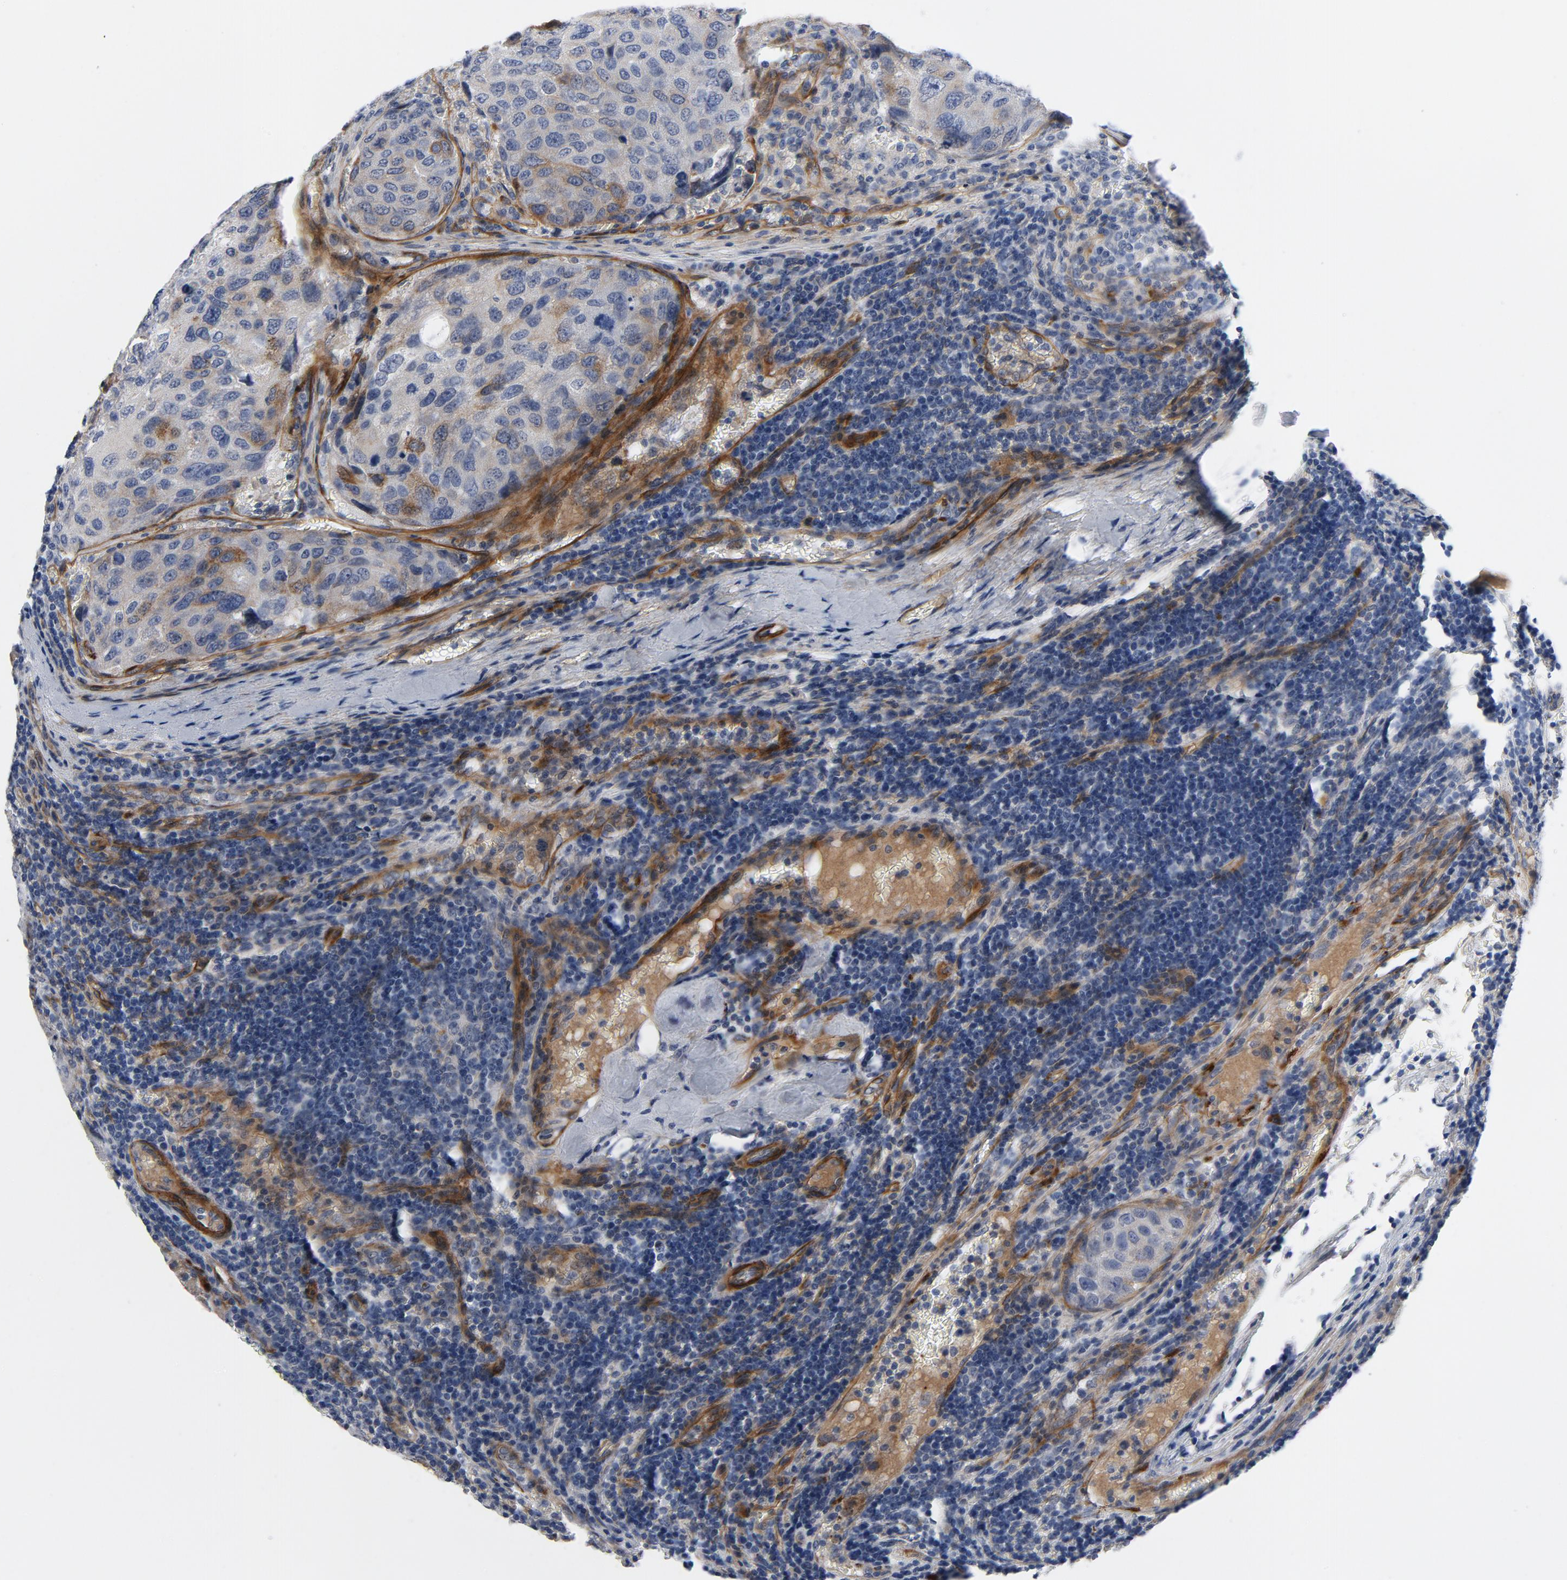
{"staining": {"intensity": "negative", "quantity": "none", "location": "none"}, "tissue": "urothelial cancer", "cell_type": "Tumor cells", "image_type": "cancer", "snomed": [{"axis": "morphology", "description": "Urothelial carcinoma, High grade"}, {"axis": "topography", "description": "Lymph node"}, {"axis": "topography", "description": "Urinary bladder"}], "caption": "Immunohistochemistry photomicrograph of neoplastic tissue: human urothelial cancer stained with DAB (3,3'-diaminobenzidine) exhibits no significant protein staining in tumor cells.", "gene": "LAMC1", "patient": {"sex": "male", "age": 51}}